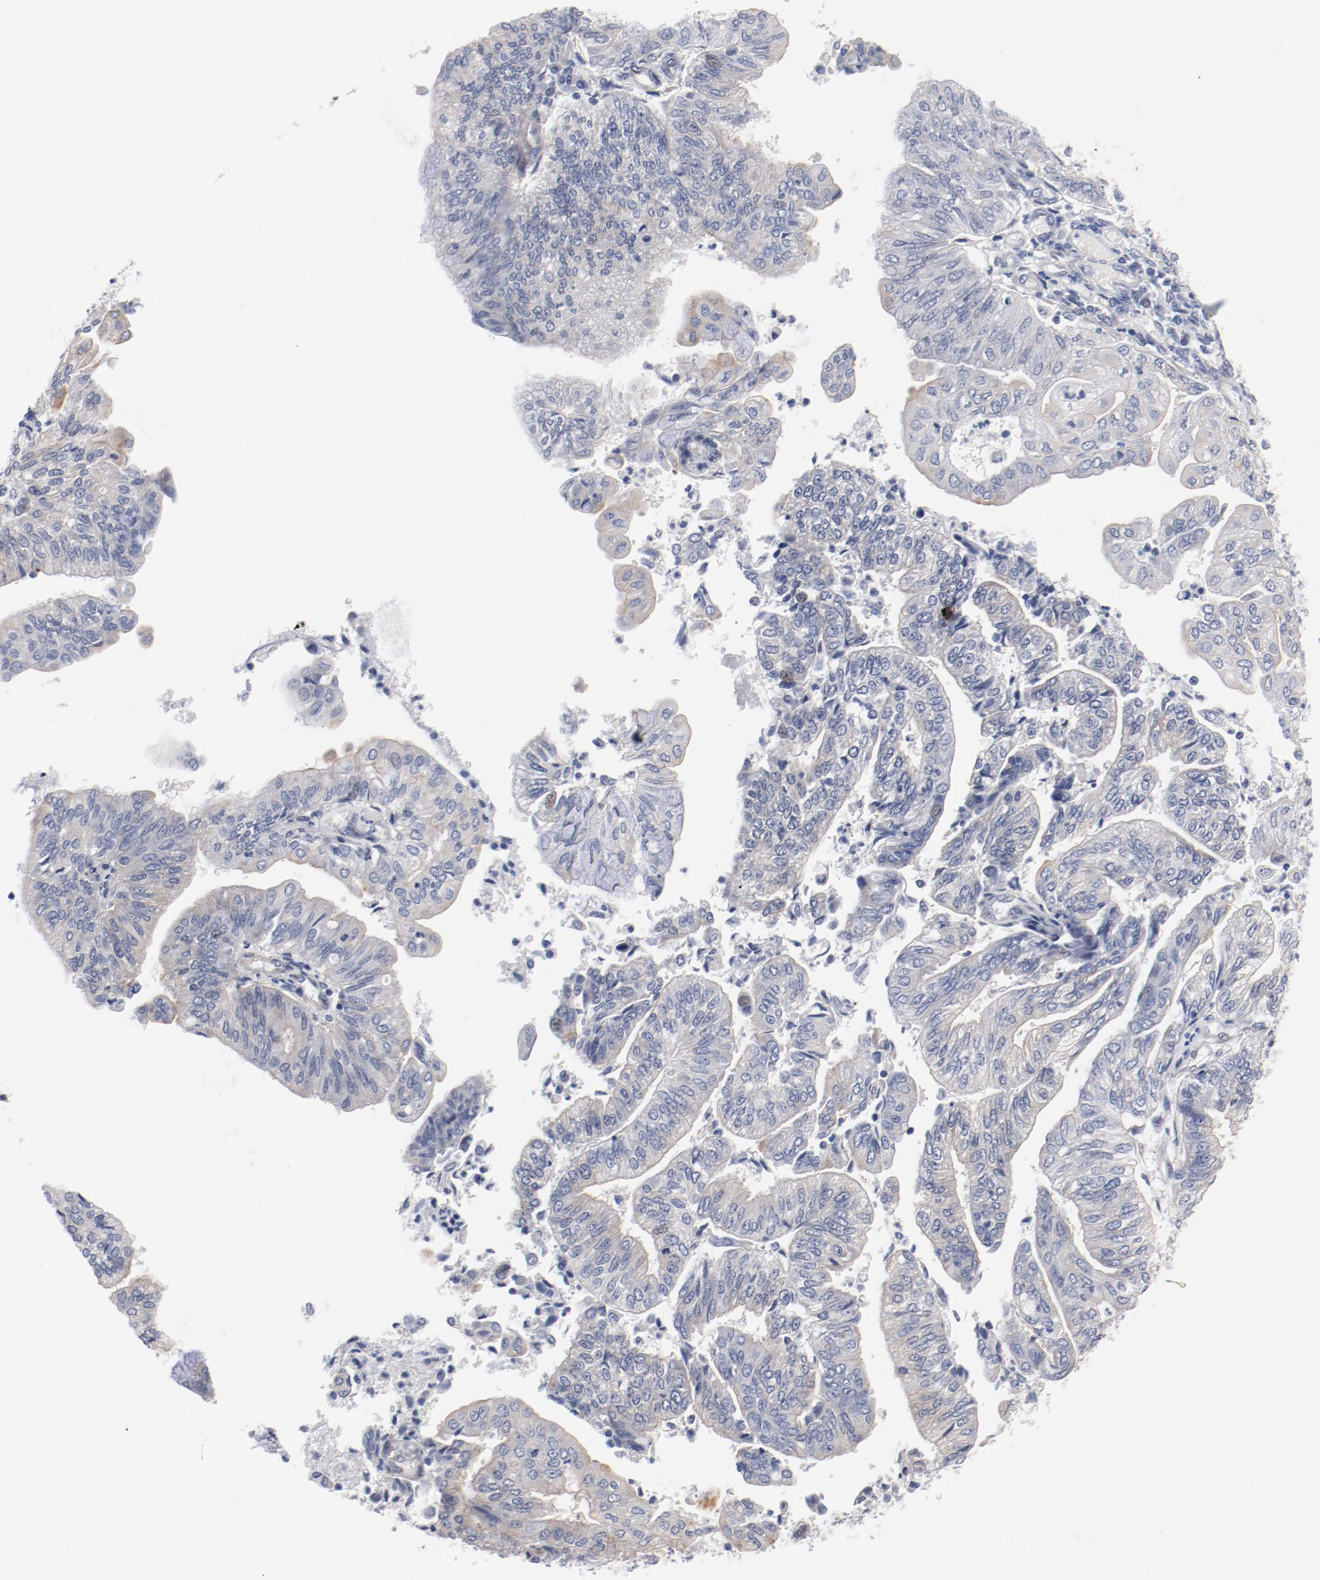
{"staining": {"intensity": "negative", "quantity": "none", "location": "none"}, "tissue": "endometrial cancer", "cell_type": "Tumor cells", "image_type": "cancer", "snomed": [{"axis": "morphology", "description": "Adenocarcinoma, NOS"}, {"axis": "topography", "description": "Endometrium"}], "caption": "Immunohistochemistry image of endometrial adenocarcinoma stained for a protein (brown), which displays no staining in tumor cells.", "gene": "GPR143", "patient": {"sex": "female", "age": 59}}